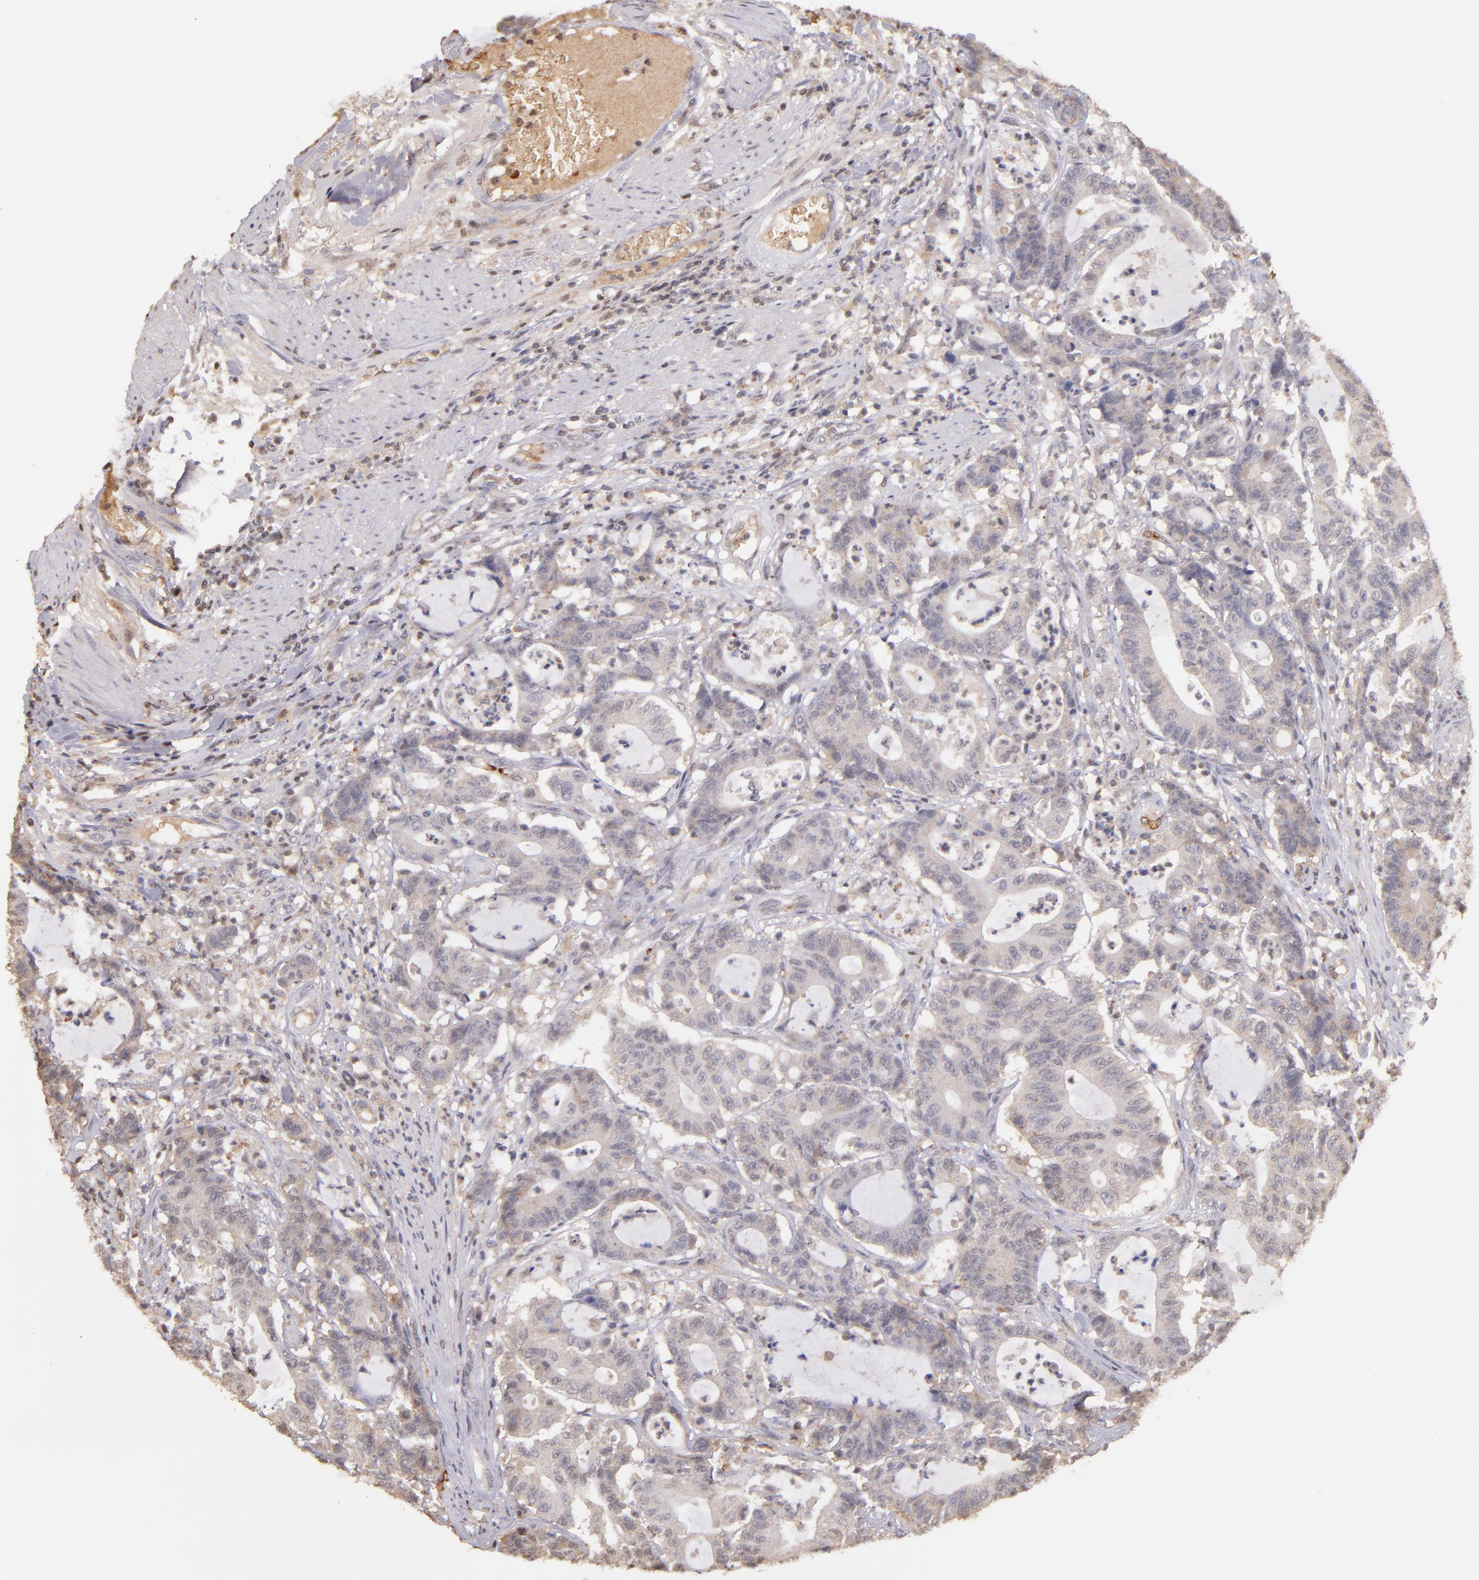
{"staining": {"intensity": "weak", "quantity": ">75%", "location": "cytoplasmic/membranous"}, "tissue": "colorectal cancer", "cell_type": "Tumor cells", "image_type": "cancer", "snomed": [{"axis": "morphology", "description": "Adenocarcinoma, NOS"}, {"axis": "topography", "description": "Colon"}], "caption": "This image reveals immunohistochemistry staining of human colorectal cancer, with low weak cytoplasmic/membranous positivity in approximately >75% of tumor cells.", "gene": "SERPINC1", "patient": {"sex": "female", "age": 84}}